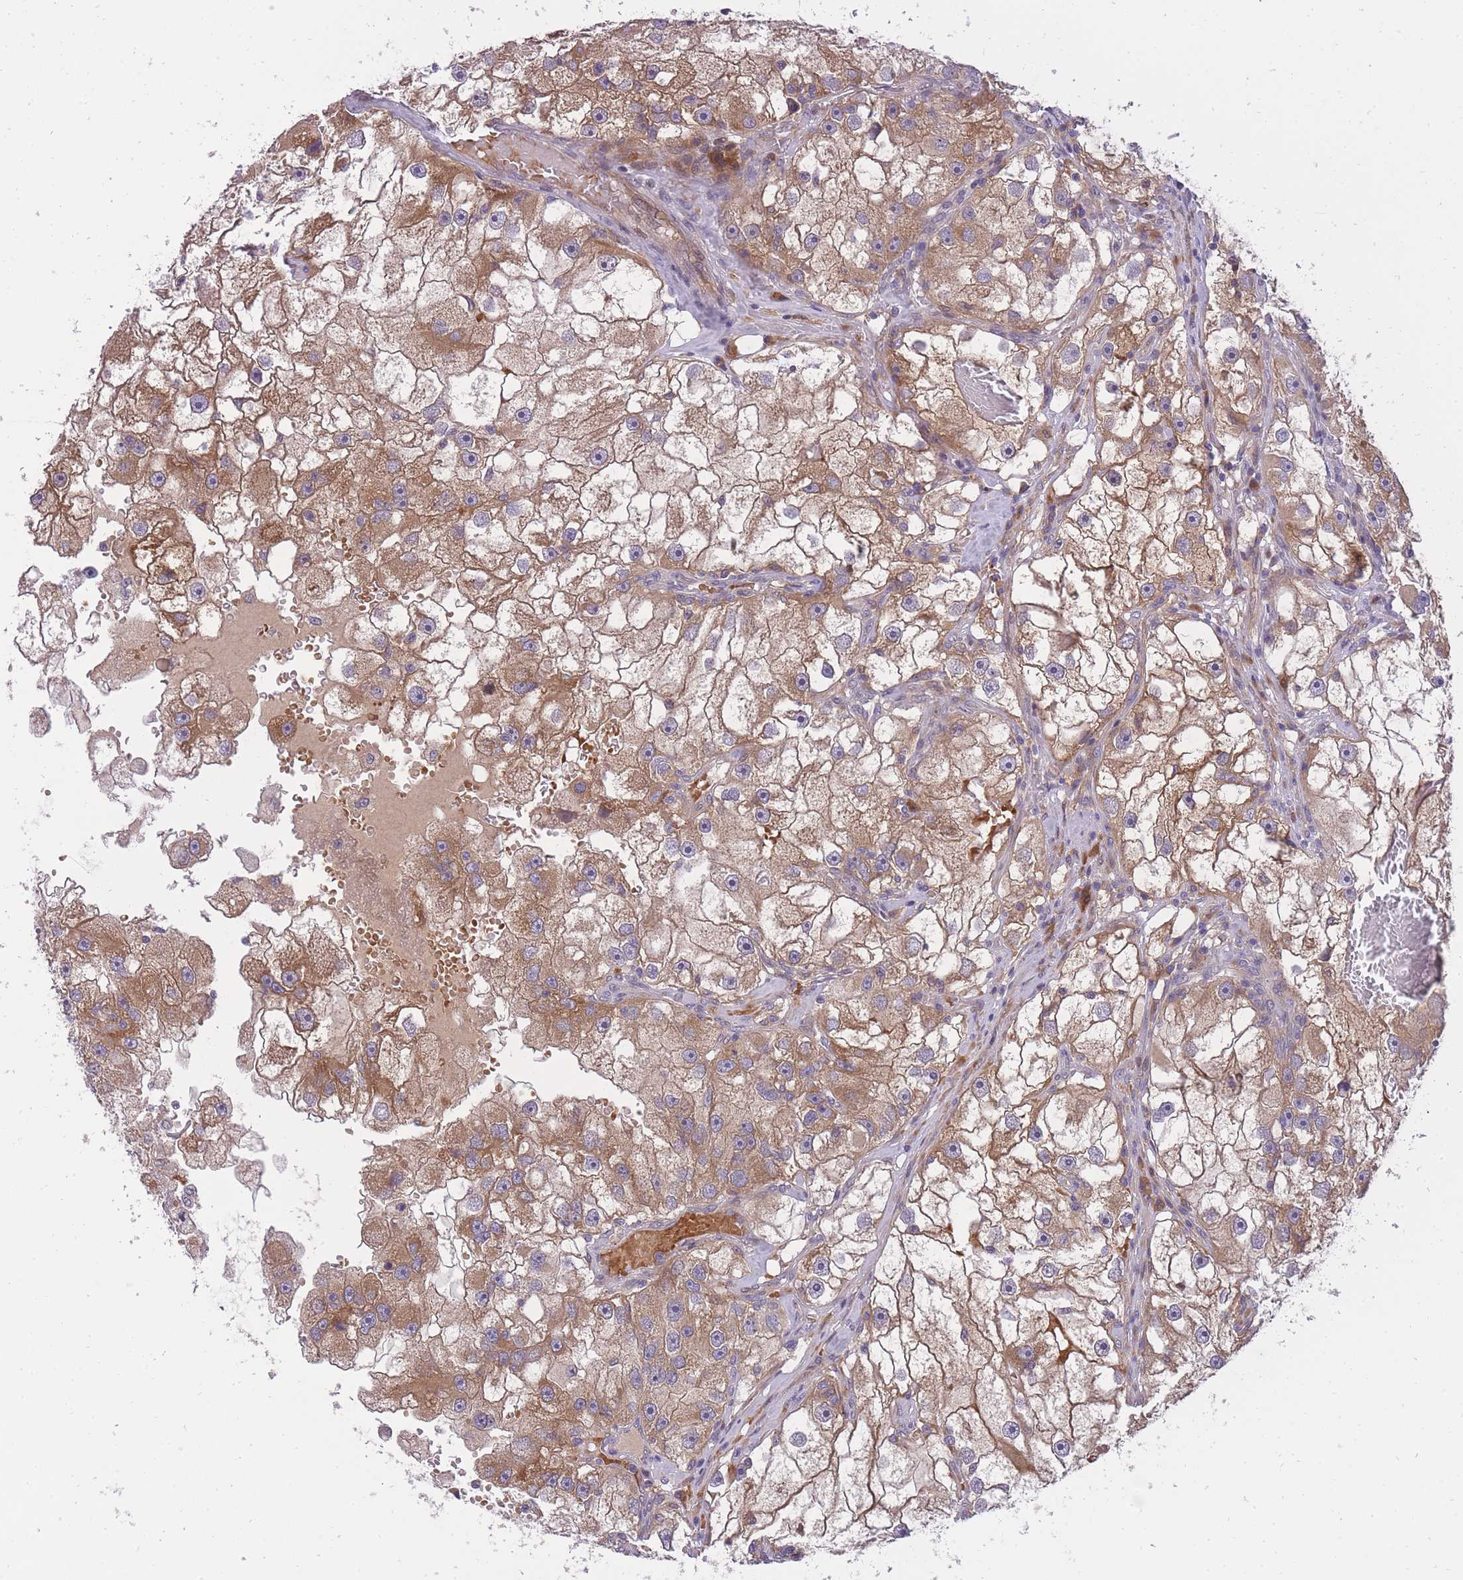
{"staining": {"intensity": "moderate", "quantity": ">75%", "location": "cytoplasmic/membranous"}, "tissue": "renal cancer", "cell_type": "Tumor cells", "image_type": "cancer", "snomed": [{"axis": "morphology", "description": "Adenocarcinoma, NOS"}, {"axis": "topography", "description": "Kidney"}], "caption": "Immunohistochemistry (IHC) of adenocarcinoma (renal) reveals medium levels of moderate cytoplasmic/membranous positivity in approximately >75% of tumor cells.", "gene": "CRYGN", "patient": {"sex": "male", "age": 63}}